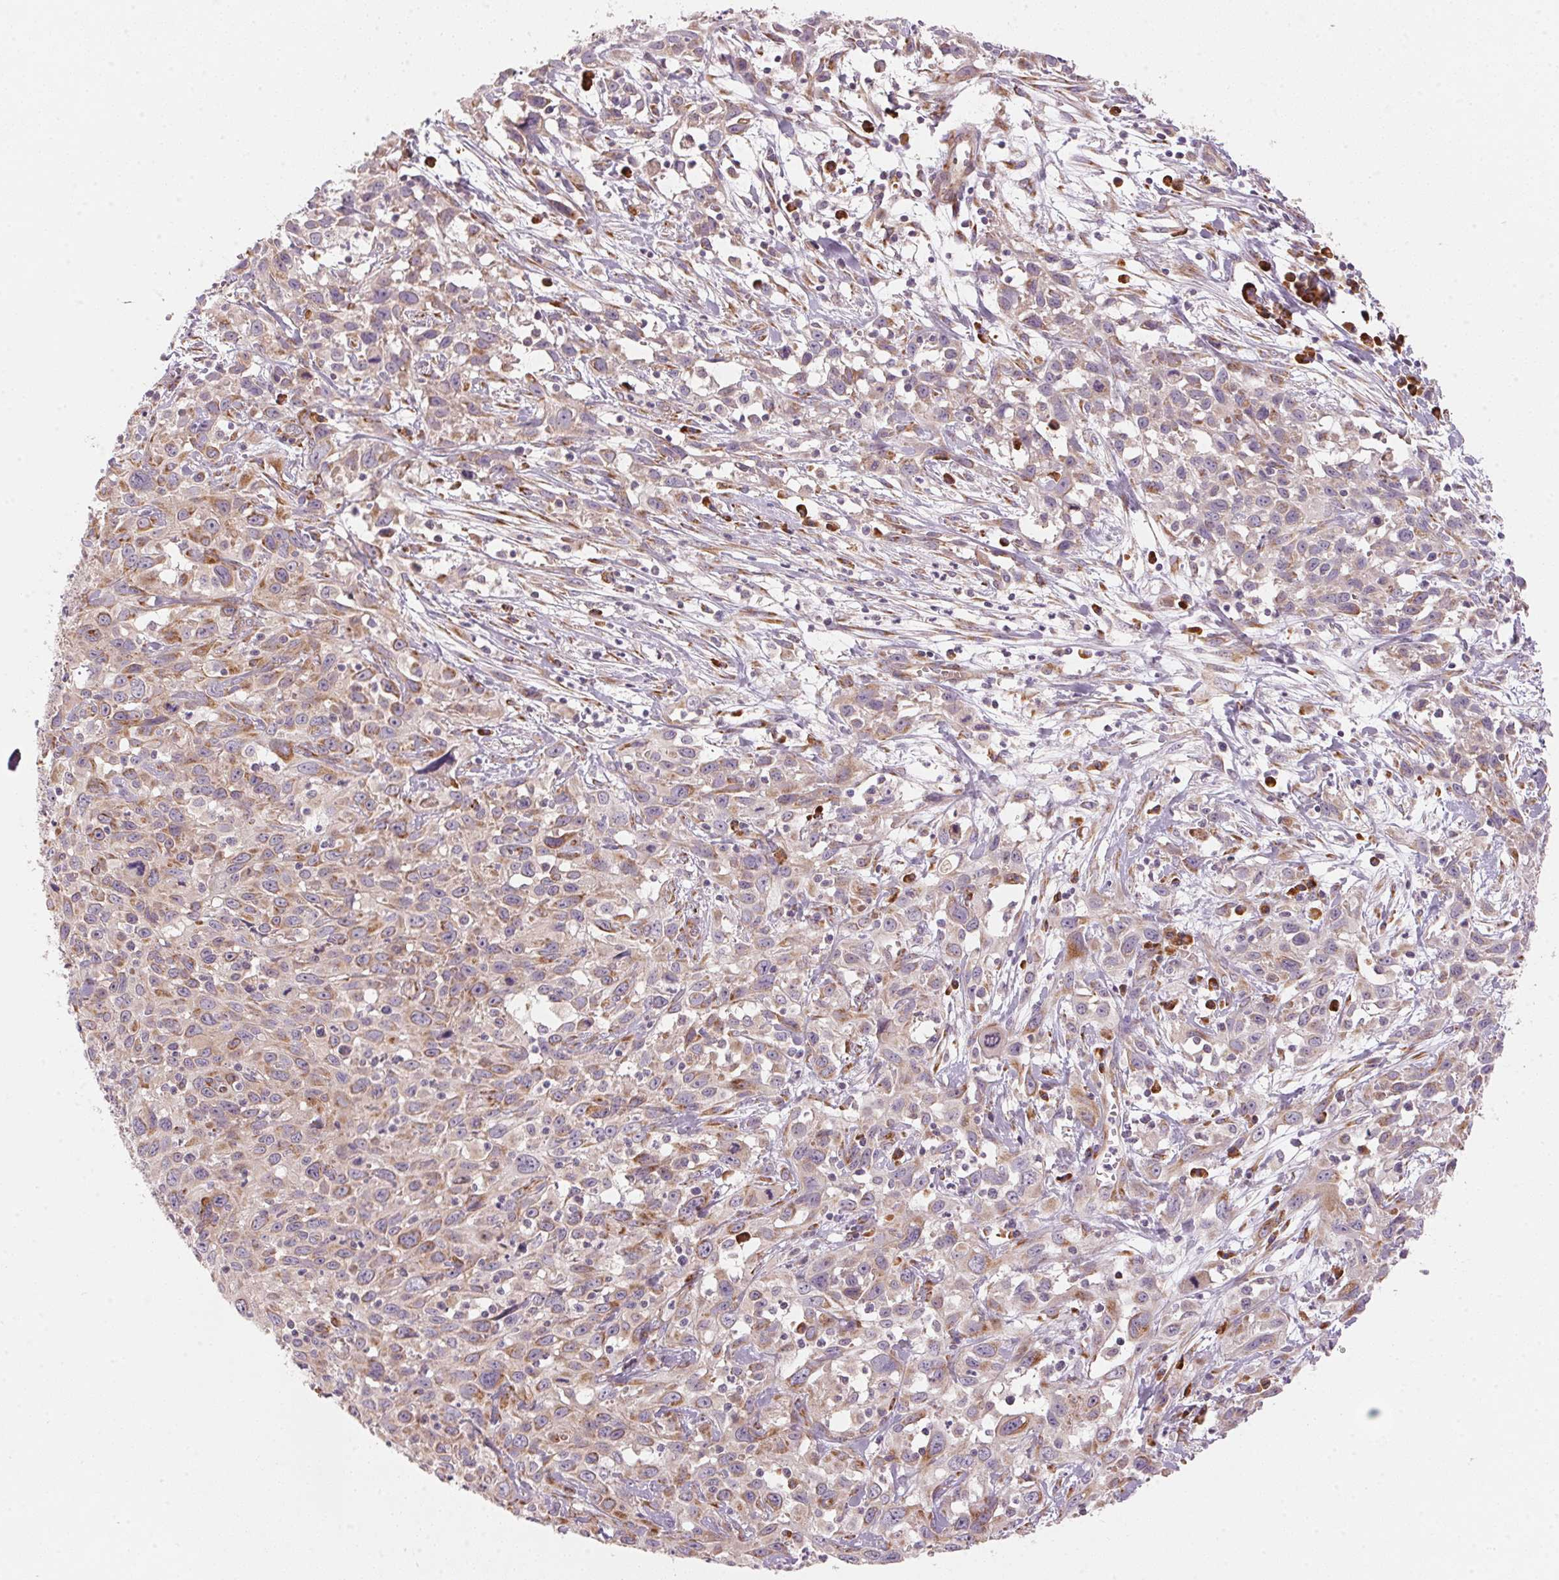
{"staining": {"intensity": "weak", "quantity": "<25%", "location": "cytoplasmic/membranous"}, "tissue": "cervical cancer", "cell_type": "Tumor cells", "image_type": "cancer", "snomed": [{"axis": "morphology", "description": "Squamous cell carcinoma, NOS"}, {"axis": "topography", "description": "Cervix"}], "caption": "The IHC micrograph has no significant expression in tumor cells of cervical cancer (squamous cell carcinoma) tissue. (DAB immunohistochemistry (IHC) with hematoxylin counter stain).", "gene": "BLOC1S2", "patient": {"sex": "female", "age": 38}}